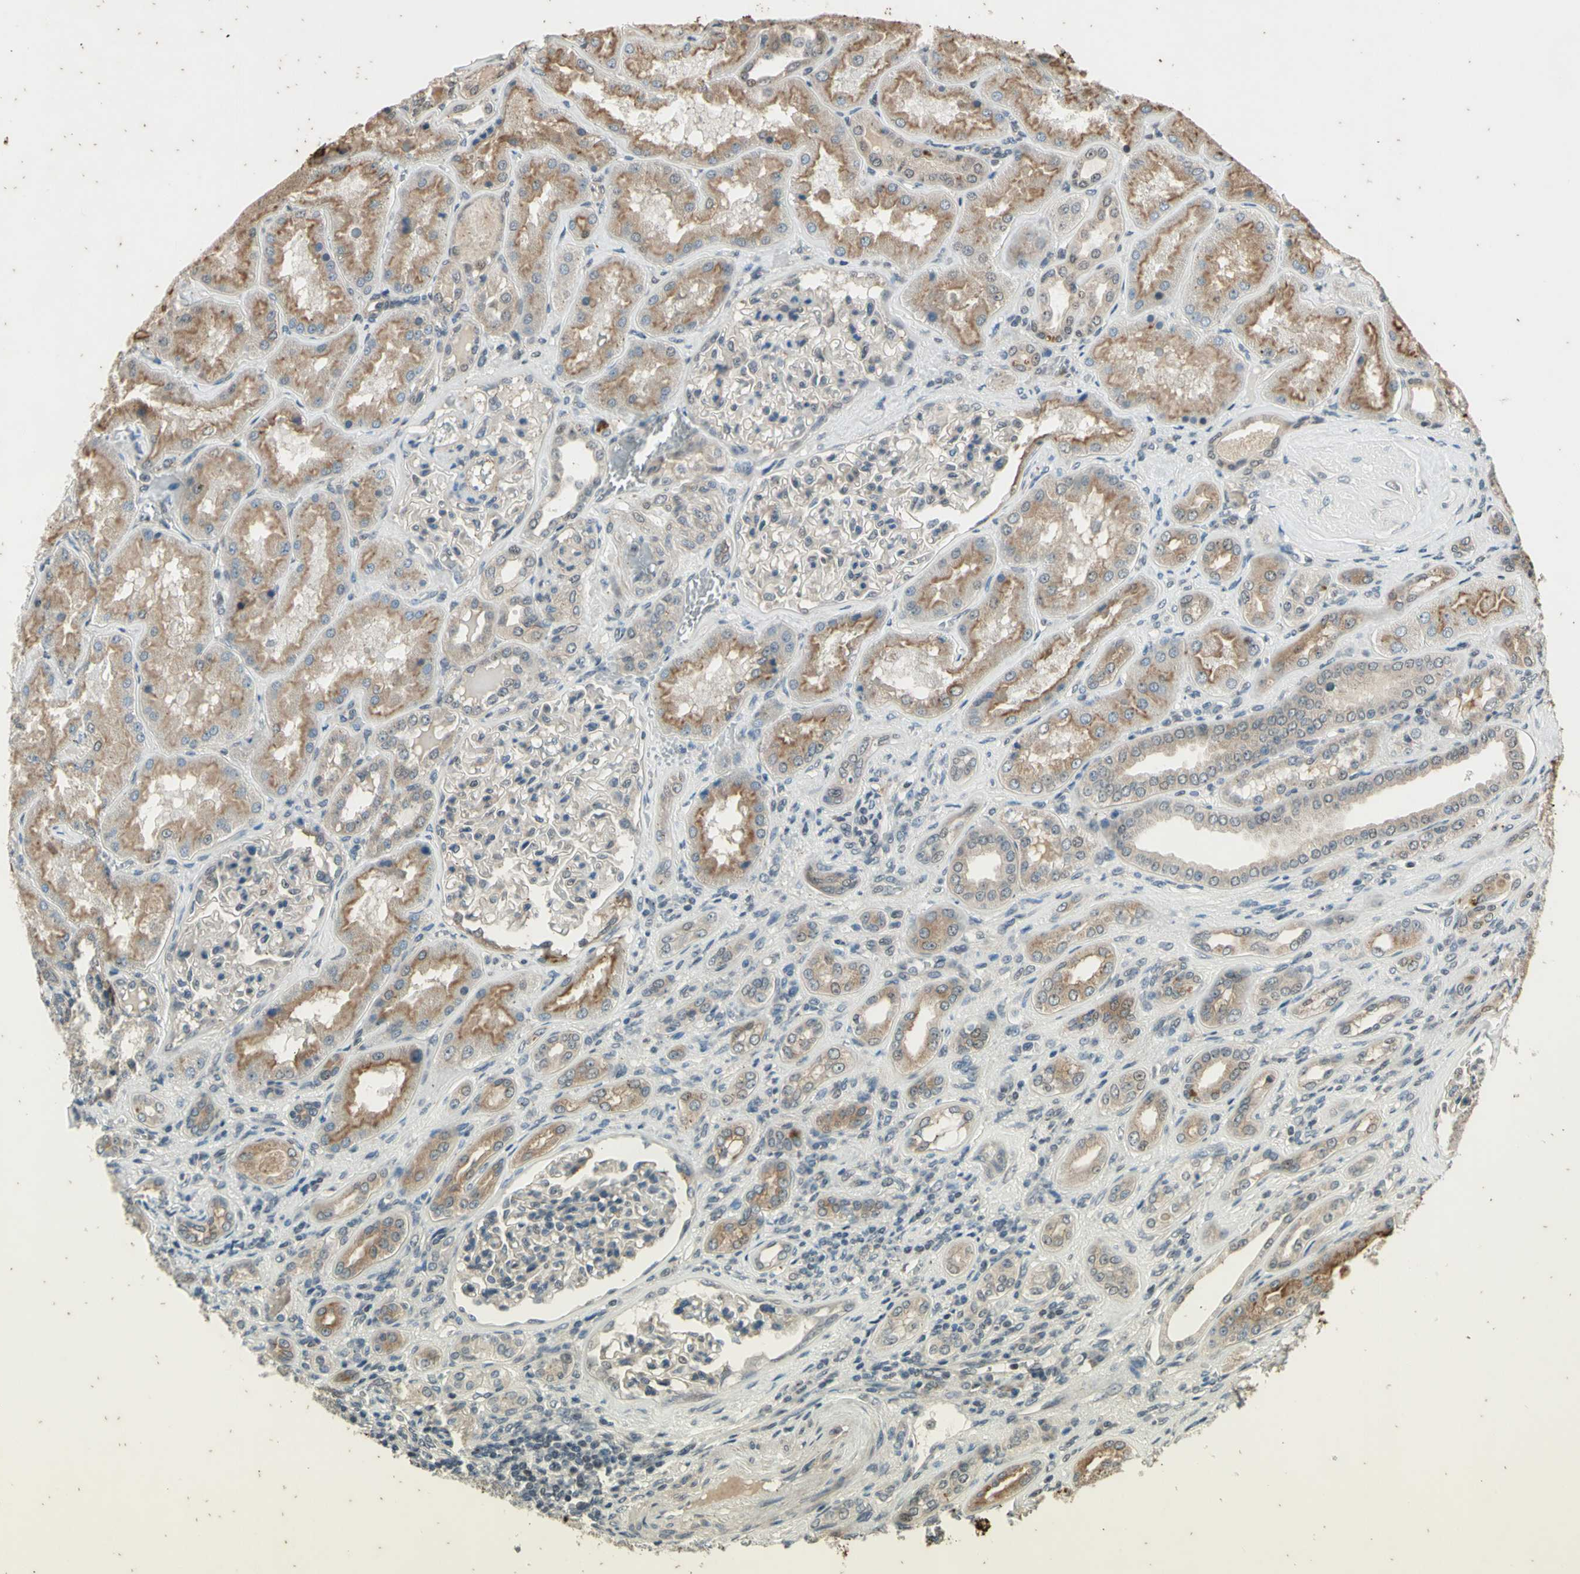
{"staining": {"intensity": "negative", "quantity": "none", "location": "none"}, "tissue": "kidney", "cell_type": "Cells in glomeruli", "image_type": "normal", "snomed": [{"axis": "morphology", "description": "Normal tissue, NOS"}, {"axis": "topography", "description": "Kidney"}], "caption": "Immunohistochemistry (IHC) of benign kidney displays no staining in cells in glomeruli. Brightfield microscopy of immunohistochemistry stained with DAB (3,3'-diaminobenzidine) (brown) and hematoxylin (blue), captured at high magnification.", "gene": "EFNB2", "patient": {"sex": "female", "age": 56}}